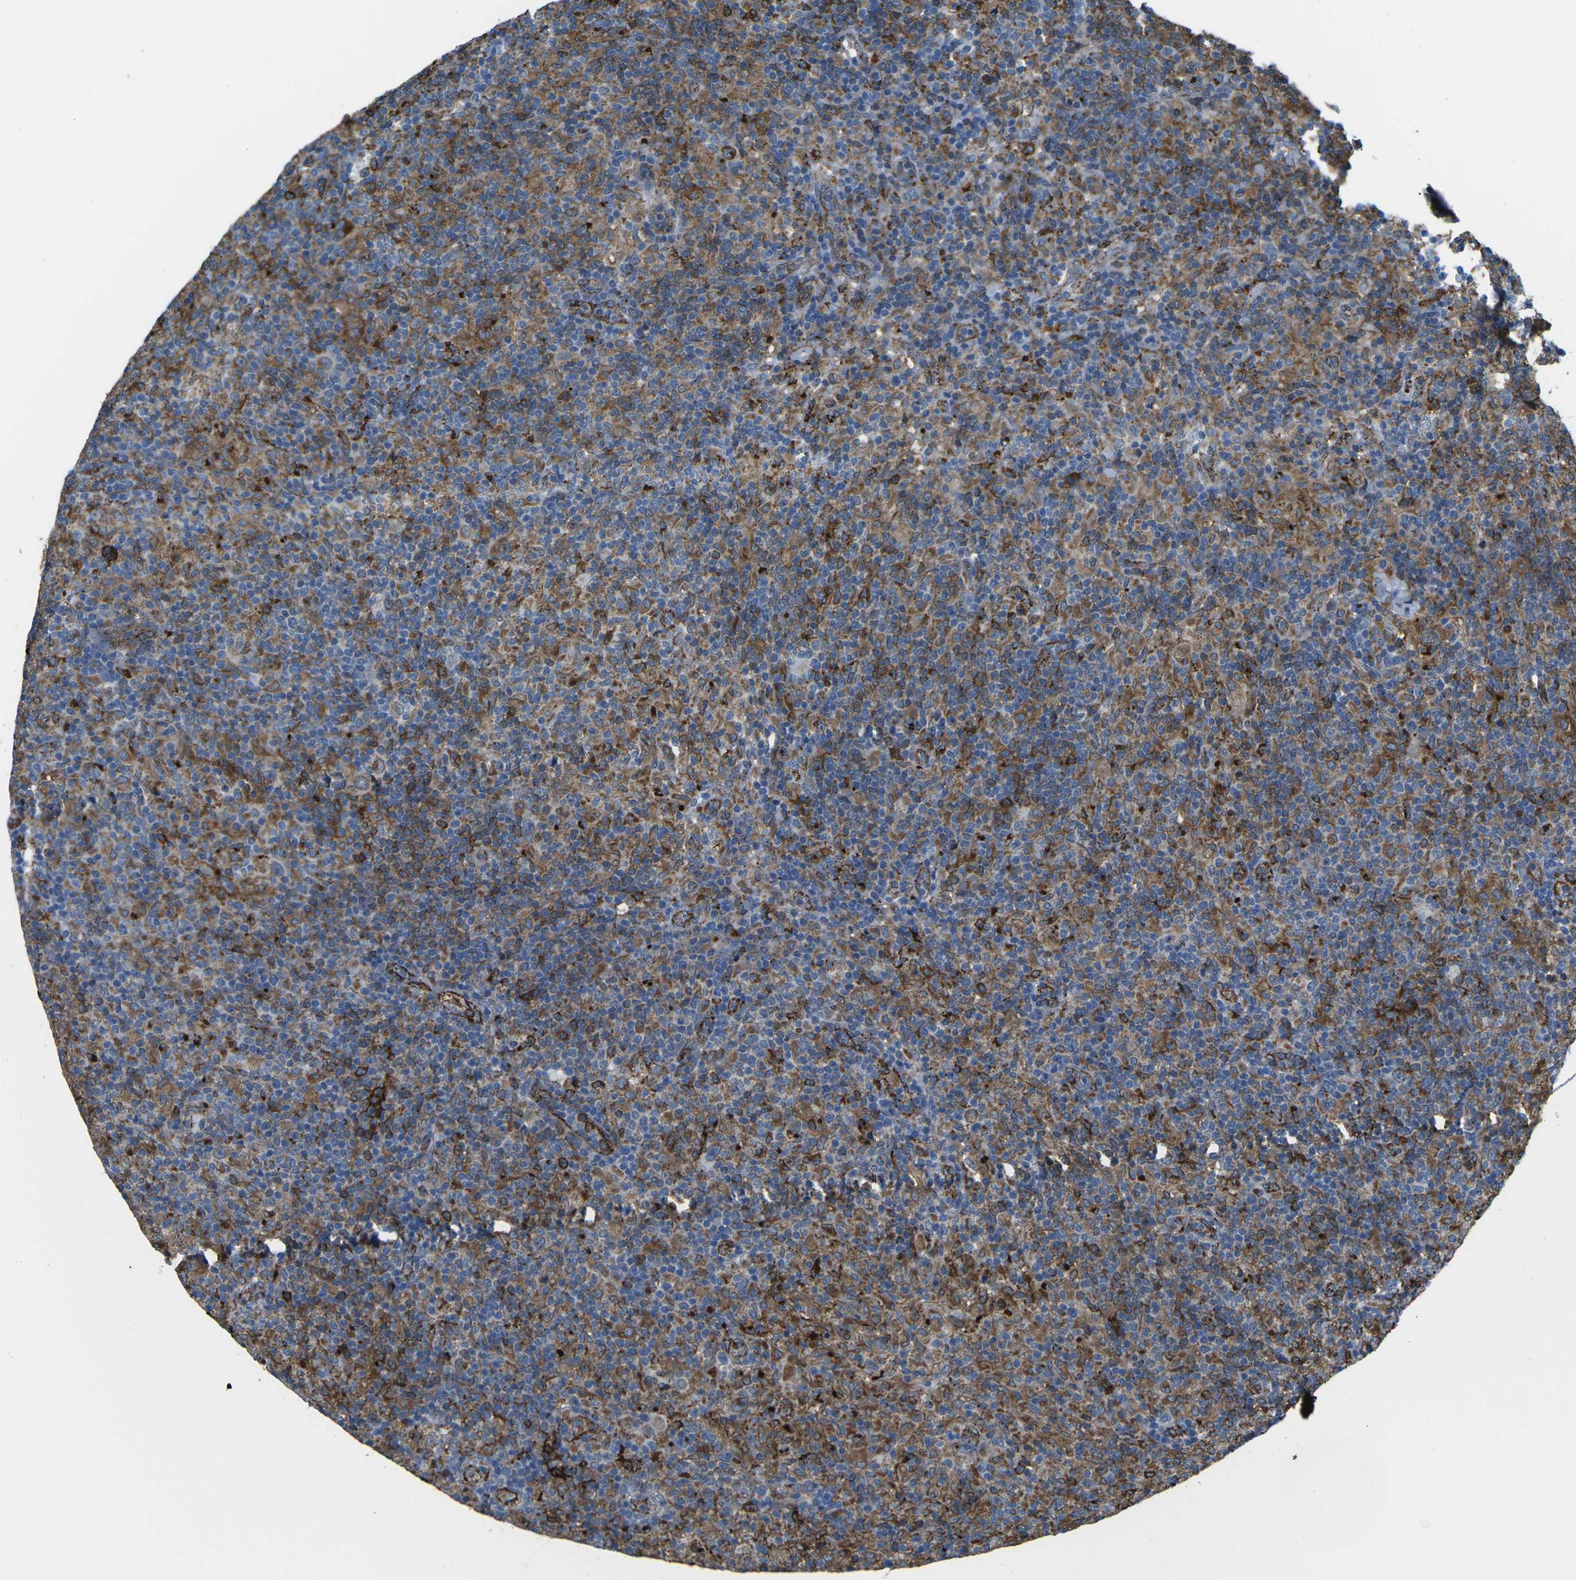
{"staining": {"intensity": "moderate", "quantity": "25%-75%", "location": "cytoplasmic/membranous"}, "tissue": "lymphoma", "cell_type": "Tumor cells", "image_type": "cancer", "snomed": [{"axis": "morphology", "description": "Hodgkin's disease, NOS"}, {"axis": "topography", "description": "Lymph node"}], "caption": "IHC of human lymphoma shows medium levels of moderate cytoplasmic/membranous staining in approximately 25%-75% of tumor cells.", "gene": "PTPN1", "patient": {"sex": "male", "age": 70}}